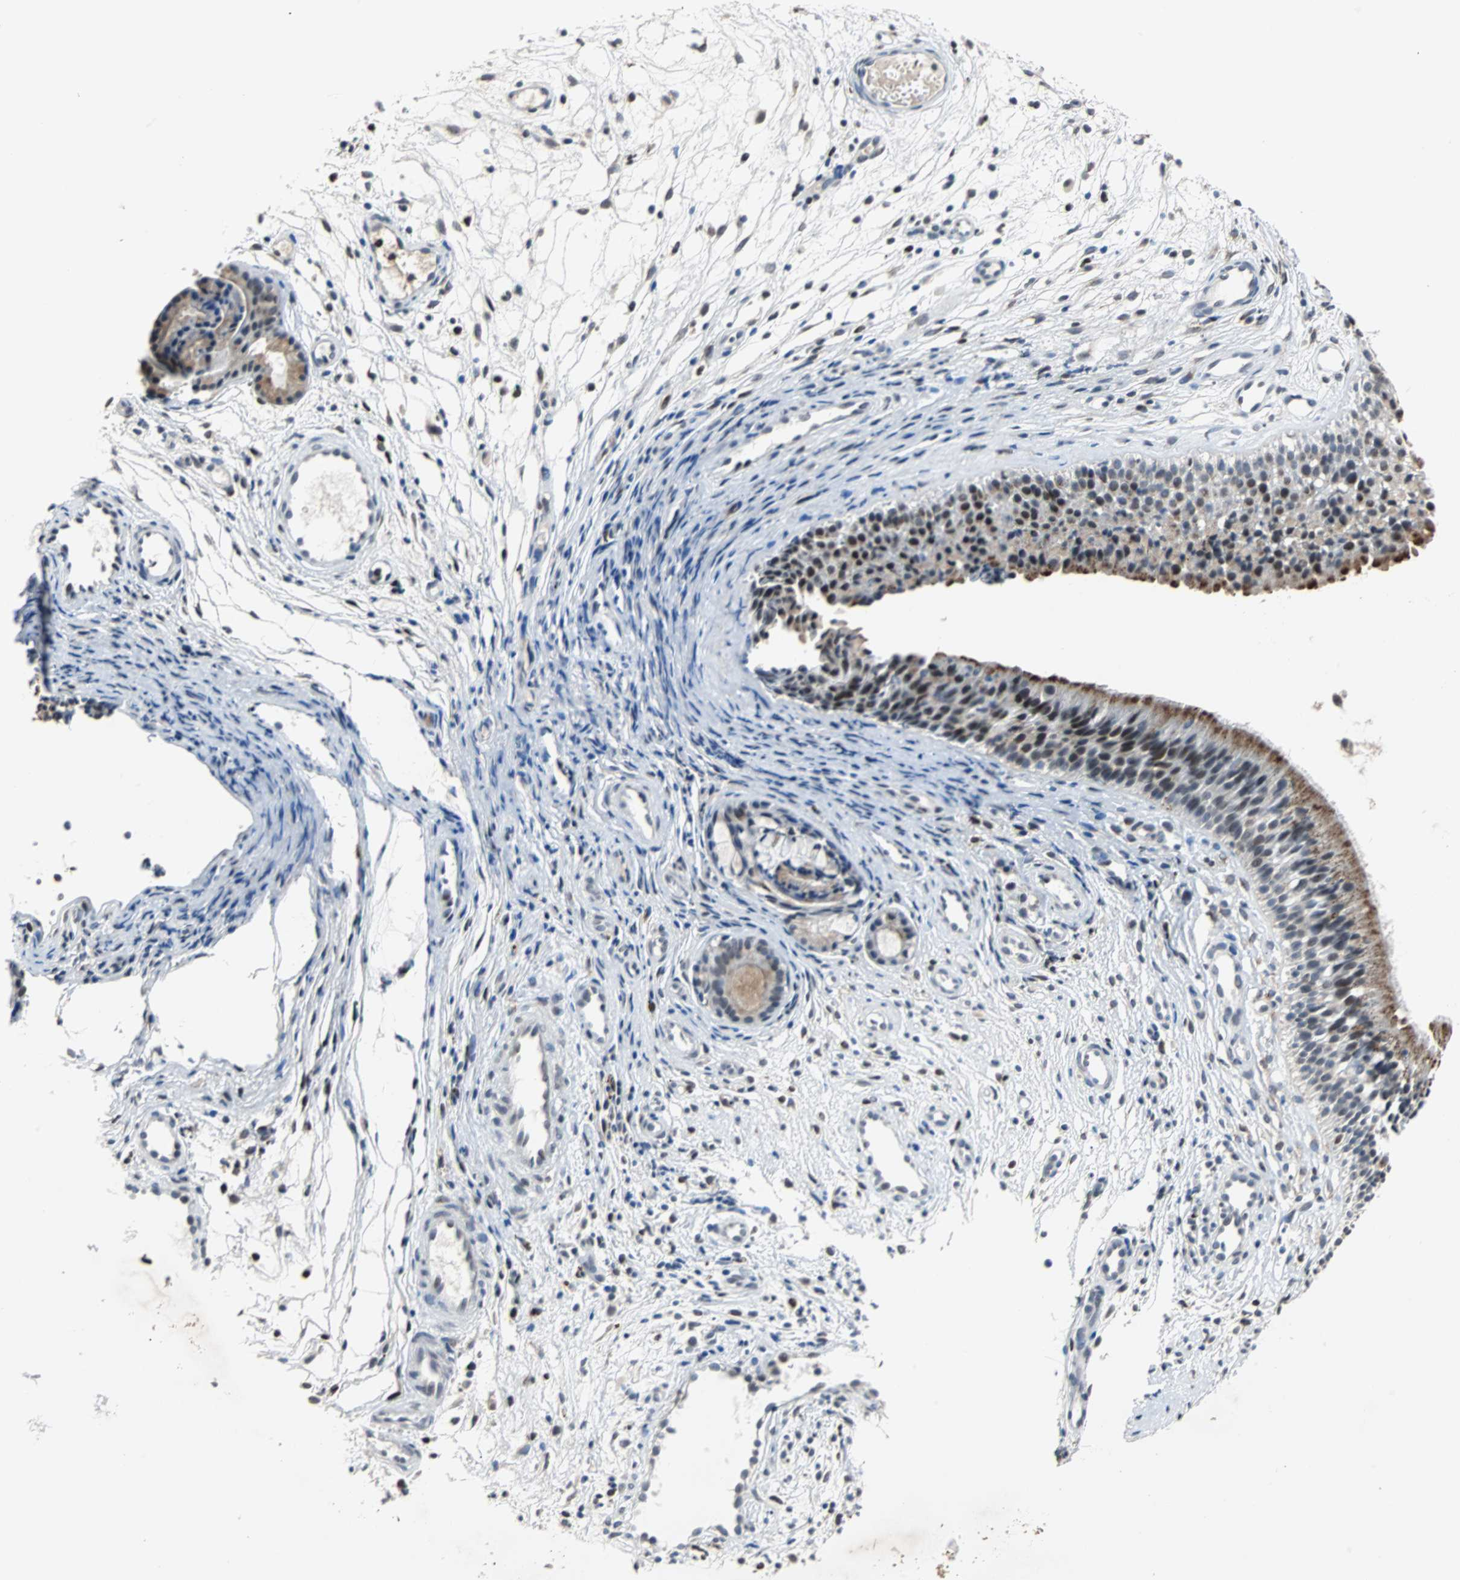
{"staining": {"intensity": "moderate", "quantity": "25%-75%", "location": "cytoplasmic/membranous,nuclear"}, "tissue": "nasopharynx", "cell_type": "Respiratory epithelial cells", "image_type": "normal", "snomed": [{"axis": "morphology", "description": "Normal tissue, NOS"}, {"axis": "topography", "description": "Nasopharynx"}], "caption": "DAB (3,3'-diaminobenzidine) immunohistochemical staining of normal nasopharynx shows moderate cytoplasmic/membranous,nuclear protein expression in about 25%-75% of respiratory epithelial cells.", "gene": "HLX", "patient": {"sex": "female", "age": 54}}